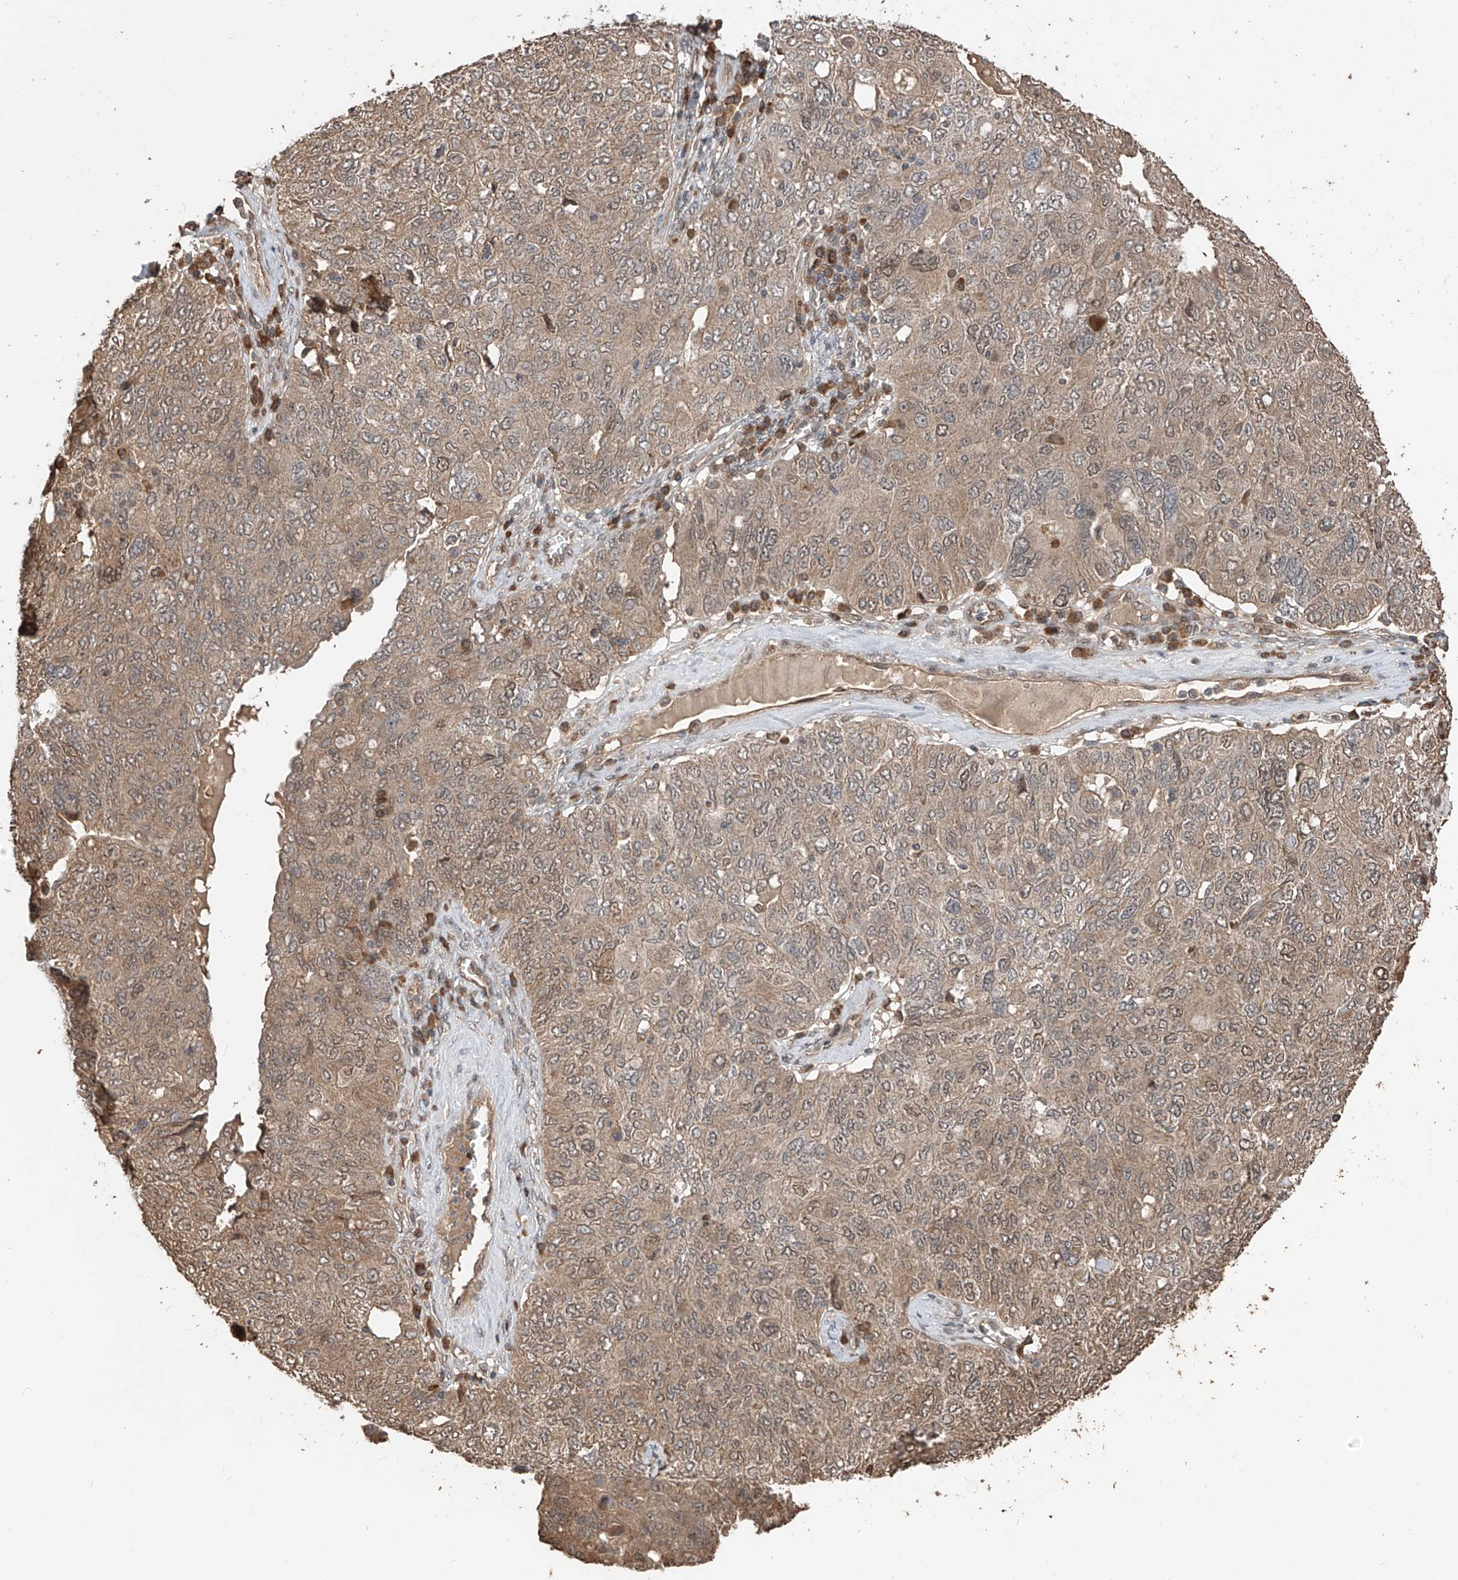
{"staining": {"intensity": "weak", "quantity": ">75%", "location": "cytoplasmic/membranous,nuclear"}, "tissue": "ovarian cancer", "cell_type": "Tumor cells", "image_type": "cancer", "snomed": [{"axis": "morphology", "description": "Carcinoma, endometroid"}, {"axis": "topography", "description": "Ovary"}], "caption": "A low amount of weak cytoplasmic/membranous and nuclear positivity is appreciated in about >75% of tumor cells in ovarian cancer tissue. (brown staining indicates protein expression, while blue staining denotes nuclei).", "gene": "FAM135A", "patient": {"sex": "female", "age": 62}}